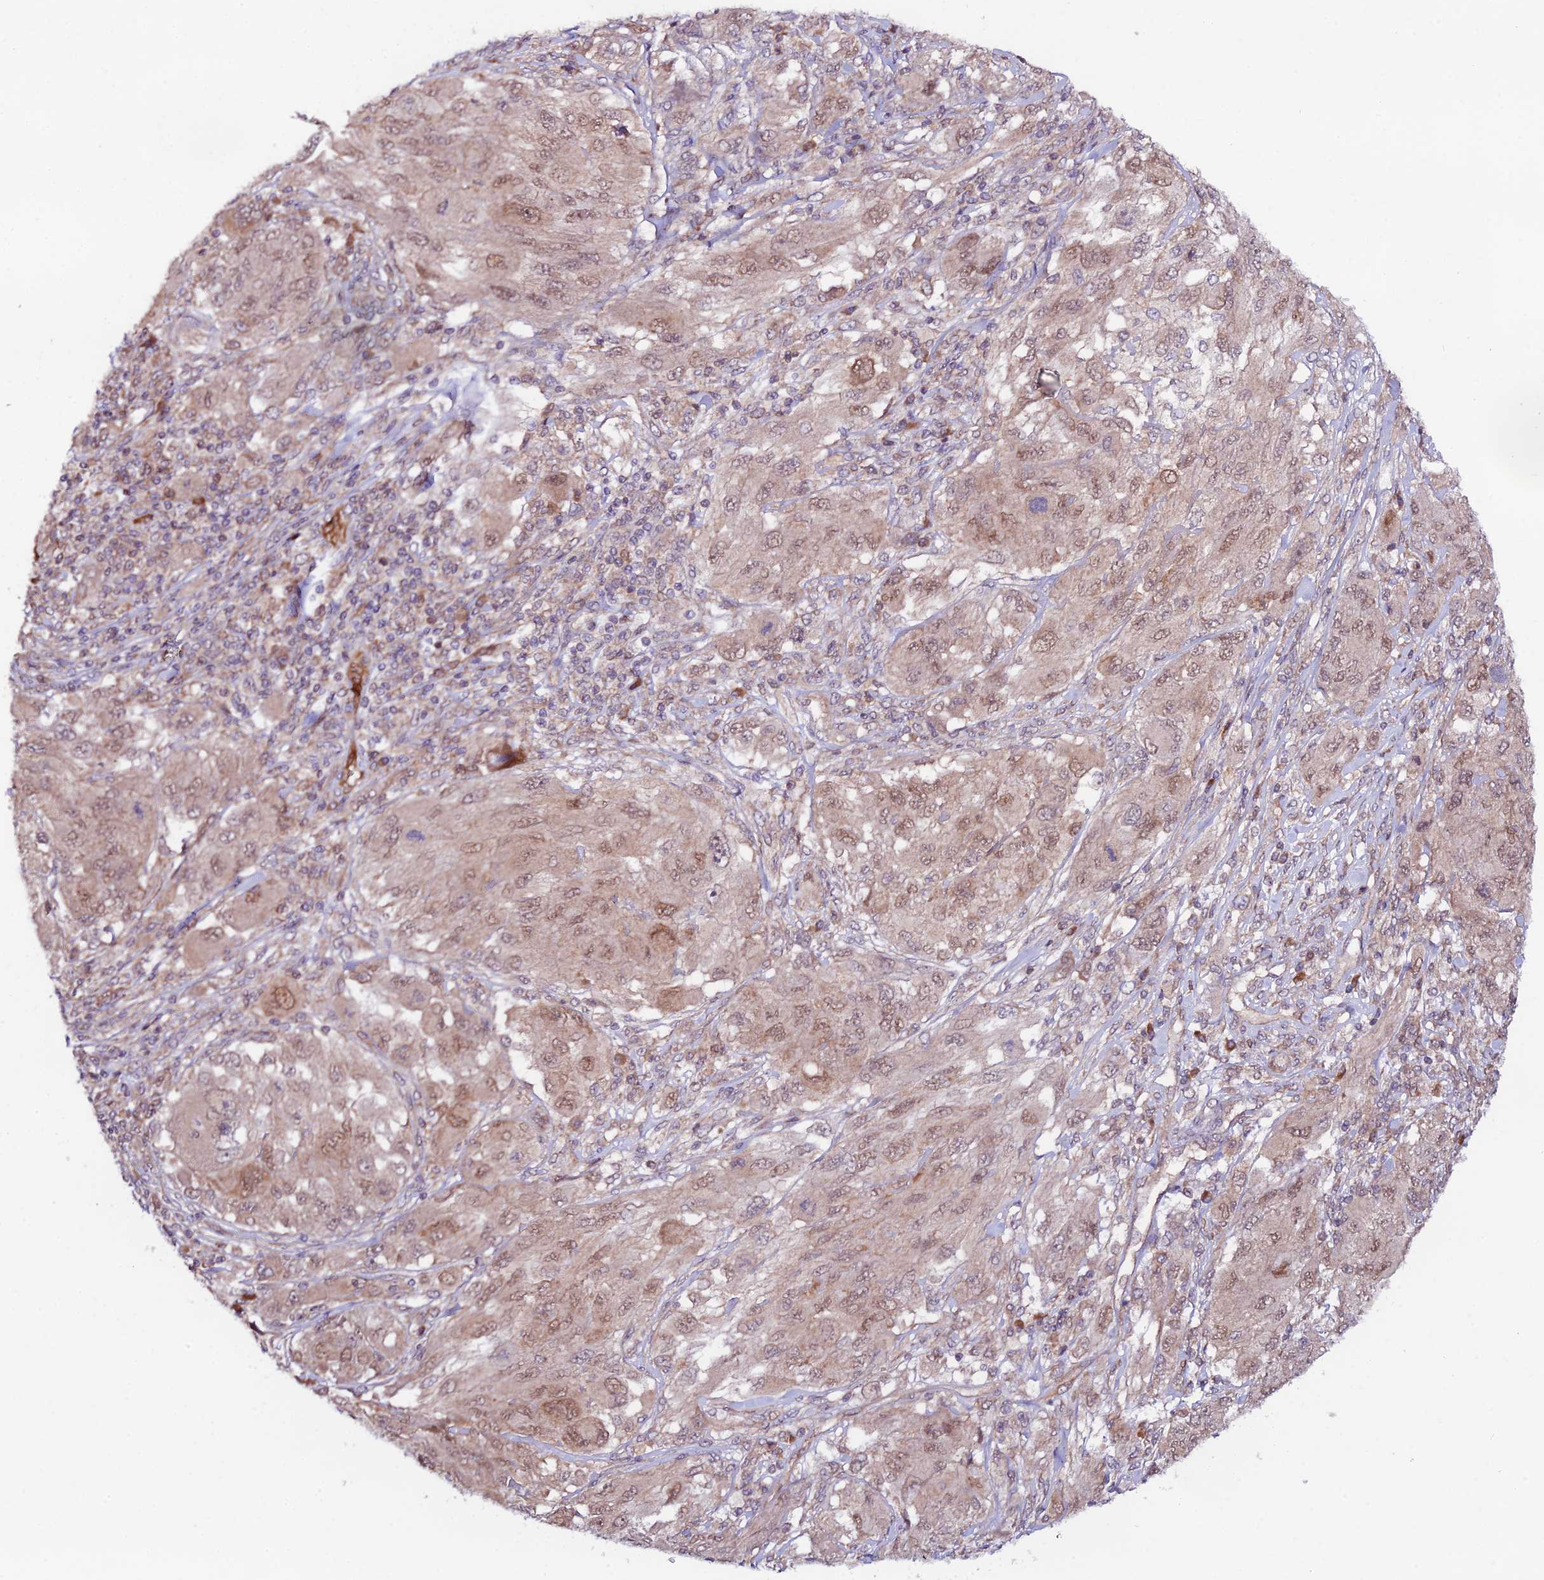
{"staining": {"intensity": "weak", "quantity": ">75%", "location": "cytoplasmic/membranous,nuclear"}, "tissue": "melanoma", "cell_type": "Tumor cells", "image_type": "cancer", "snomed": [{"axis": "morphology", "description": "Malignant melanoma, NOS"}, {"axis": "topography", "description": "Skin"}], "caption": "Tumor cells exhibit low levels of weak cytoplasmic/membranous and nuclear staining in about >75% of cells in human melanoma. (DAB (3,3'-diaminobenzidine) IHC with brightfield microscopy, high magnification).", "gene": "TRIM40", "patient": {"sex": "female", "age": 91}}